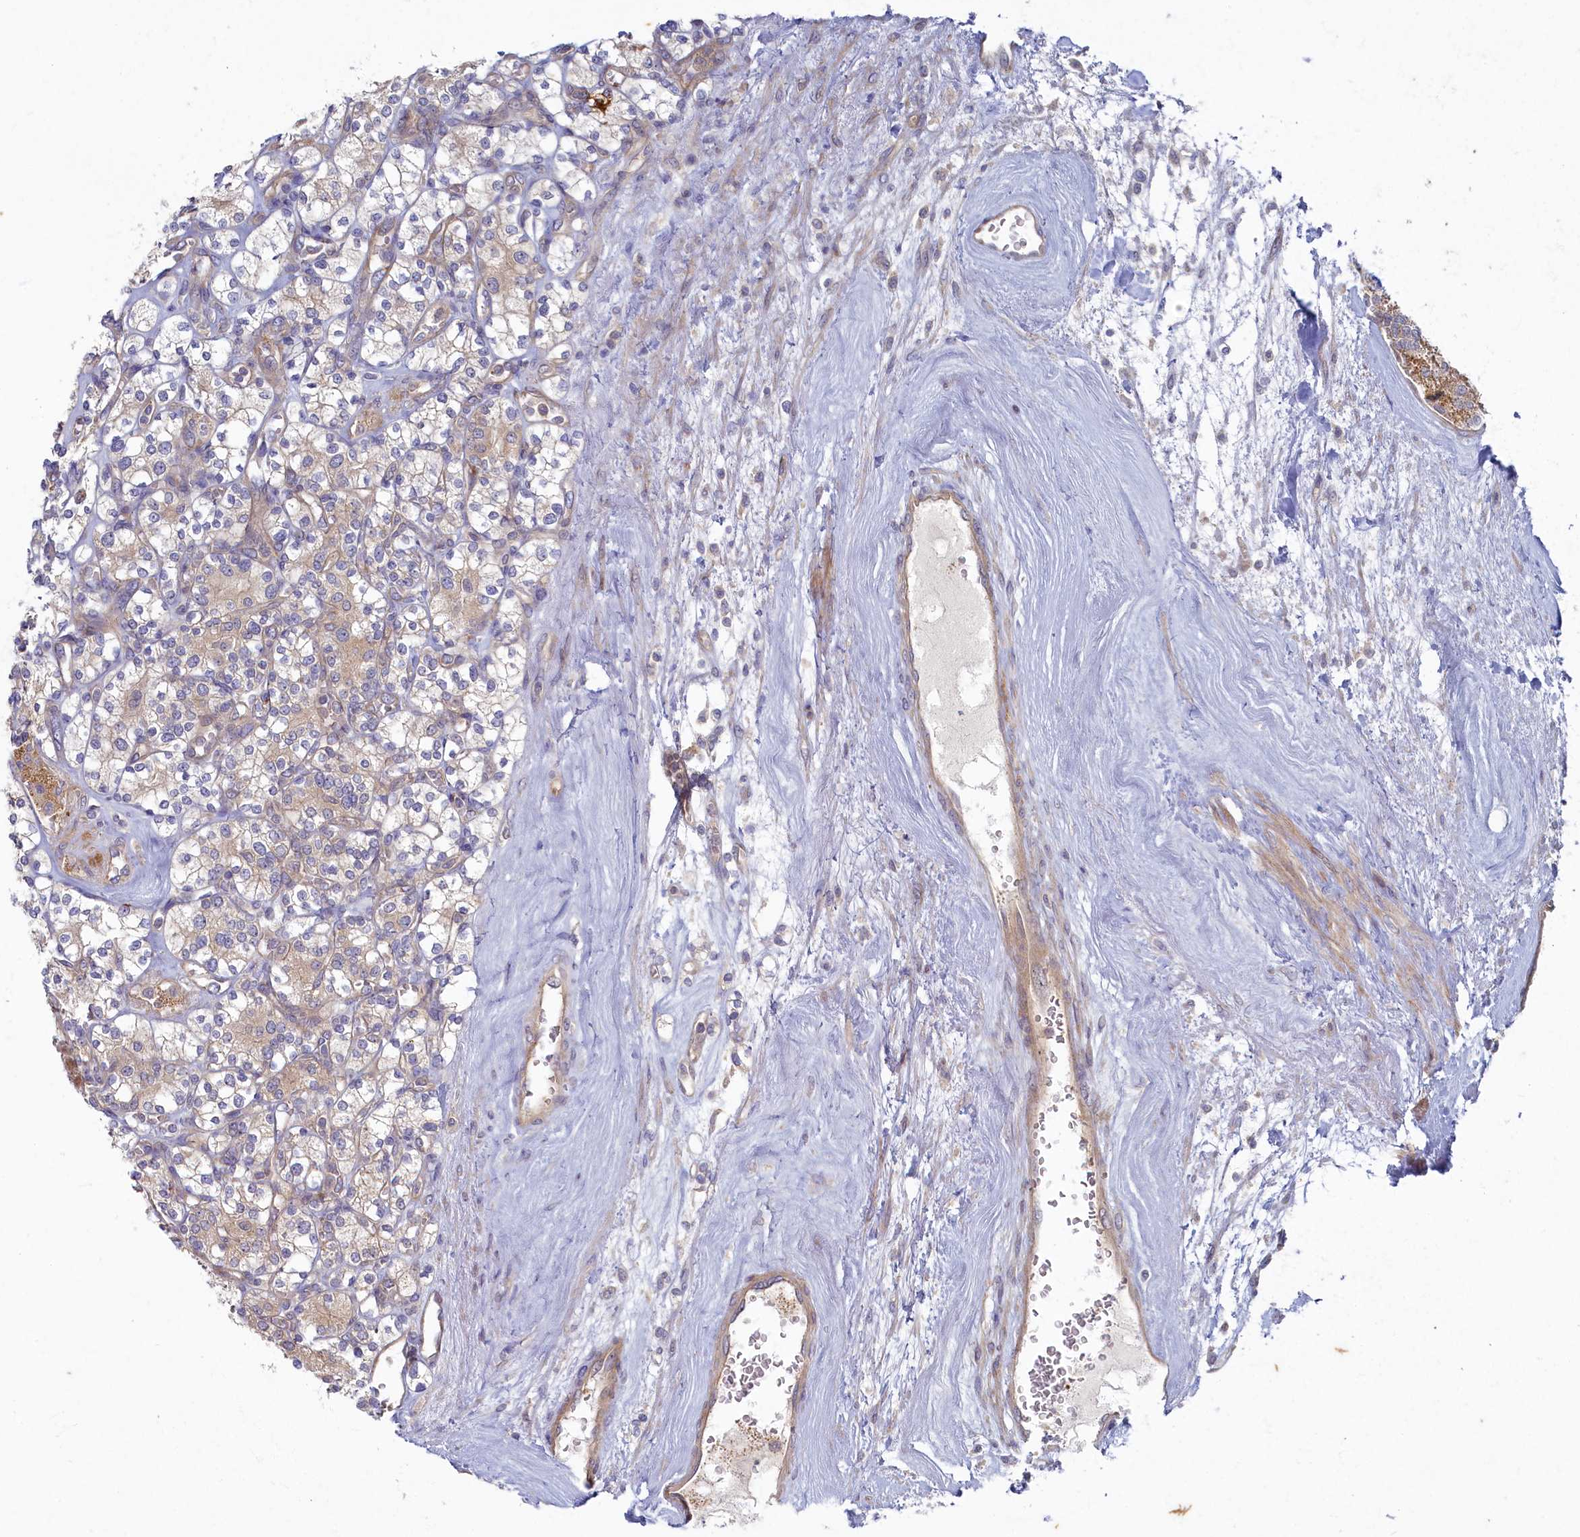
{"staining": {"intensity": "weak", "quantity": "<25%", "location": "cytoplasmic/membranous"}, "tissue": "renal cancer", "cell_type": "Tumor cells", "image_type": "cancer", "snomed": [{"axis": "morphology", "description": "Adenocarcinoma, NOS"}, {"axis": "topography", "description": "Kidney"}], "caption": "Immunohistochemical staining of human renal cancer shows no significant staining in tumor cells. (Stains: DAB (3,3'-diaminobenzidine) immunohistochemistry with hematoxylin counter stain, Microscopy: brightfield microscopy at high magnification).", "gene": "WDR59", "patient": {"sex": "male", "age": 77}}